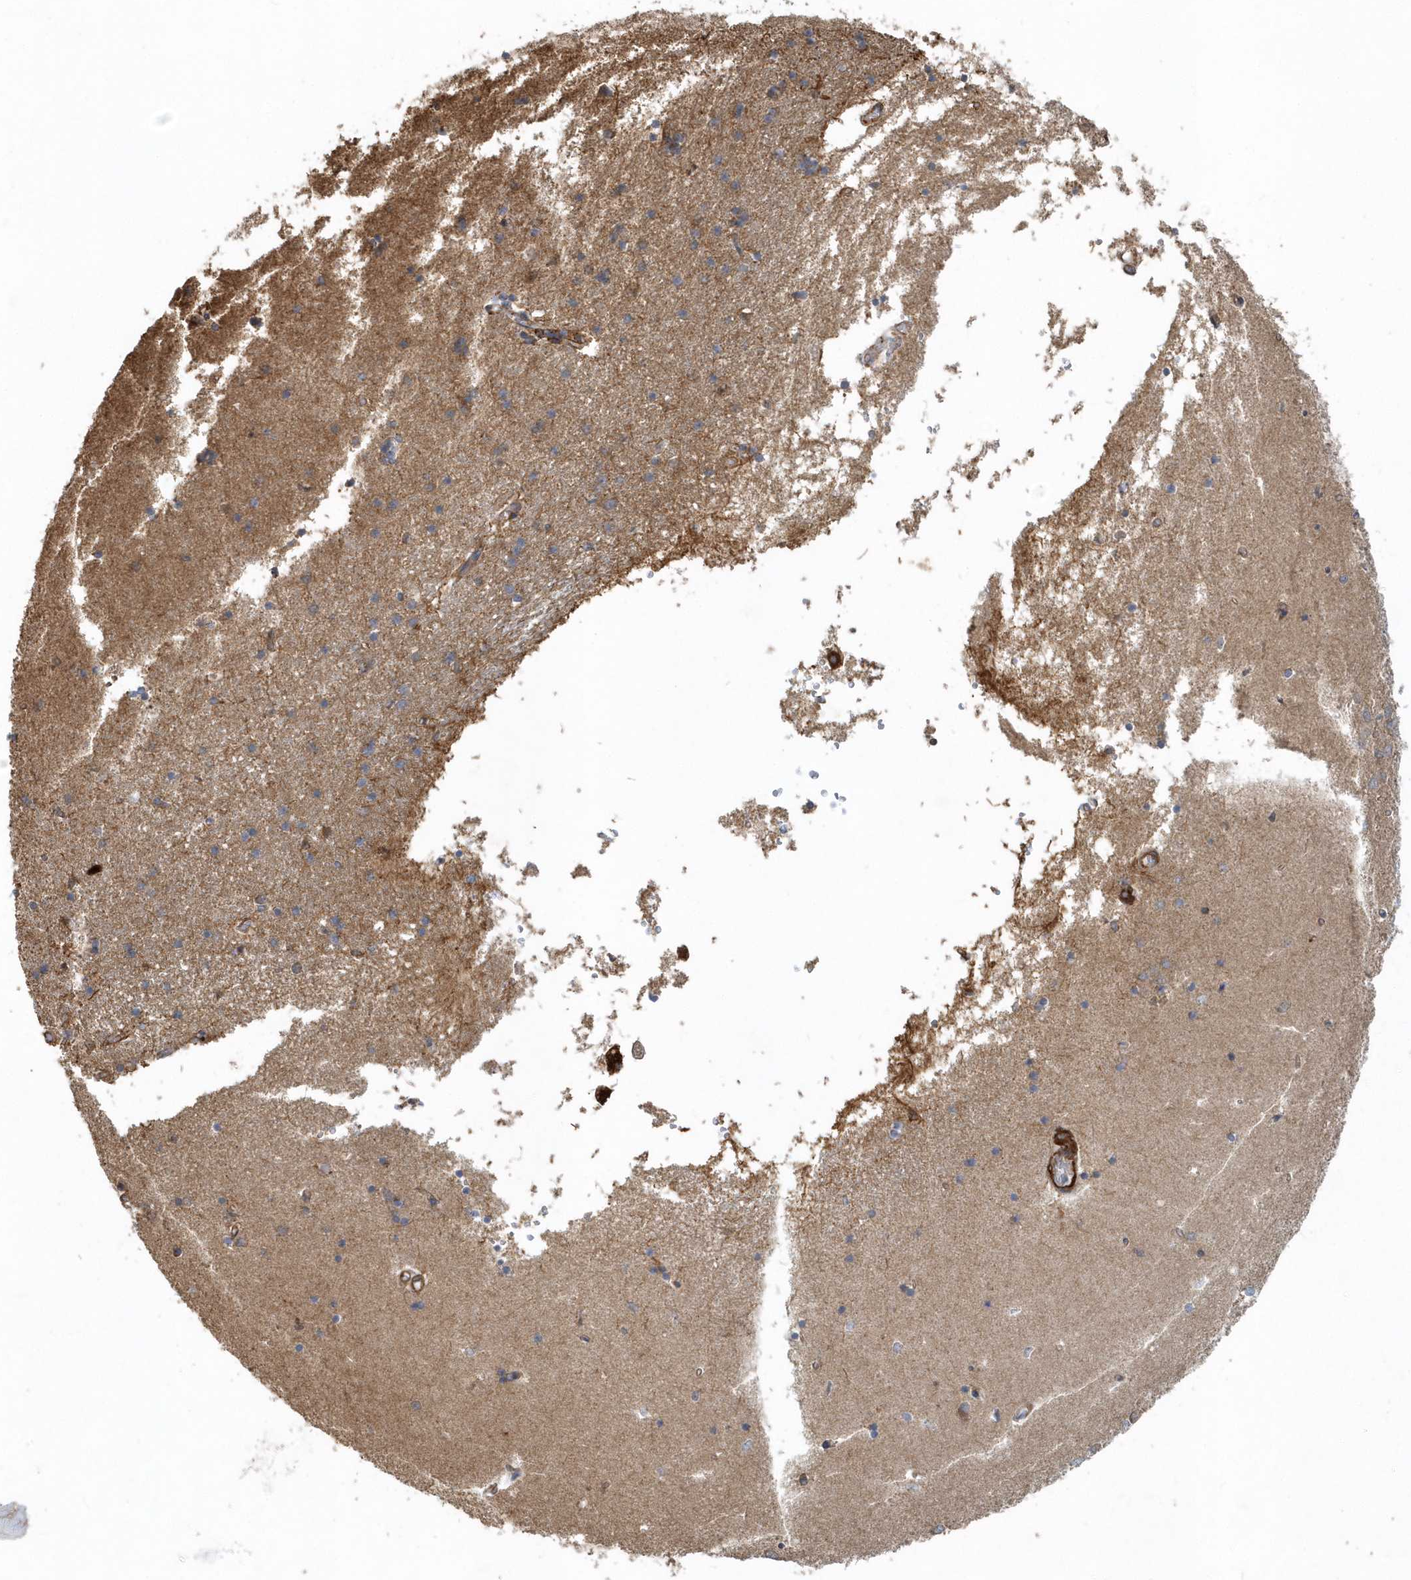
{"staining": {"intensity": "moderate", "quantity": "<25%", "location": "cytoplasmic/membranous"}, "tissue": "hippocampus", "cell_type": "Glial cells", "image_type": "normal", "snomed": [{"axis": "morphology", "description": "Normal tissue, NOS"}, {"axis": "topography", "description": "Hippocampus"}], "caption": "This photomicrograph shows immunohistochemistry staining of benign hippocampus, with low moderate cytoplasmic/membranous positivity in about <25% of glial cells.", "gene": "MMUT", "patient": {"sex": "male", "age": 45}}